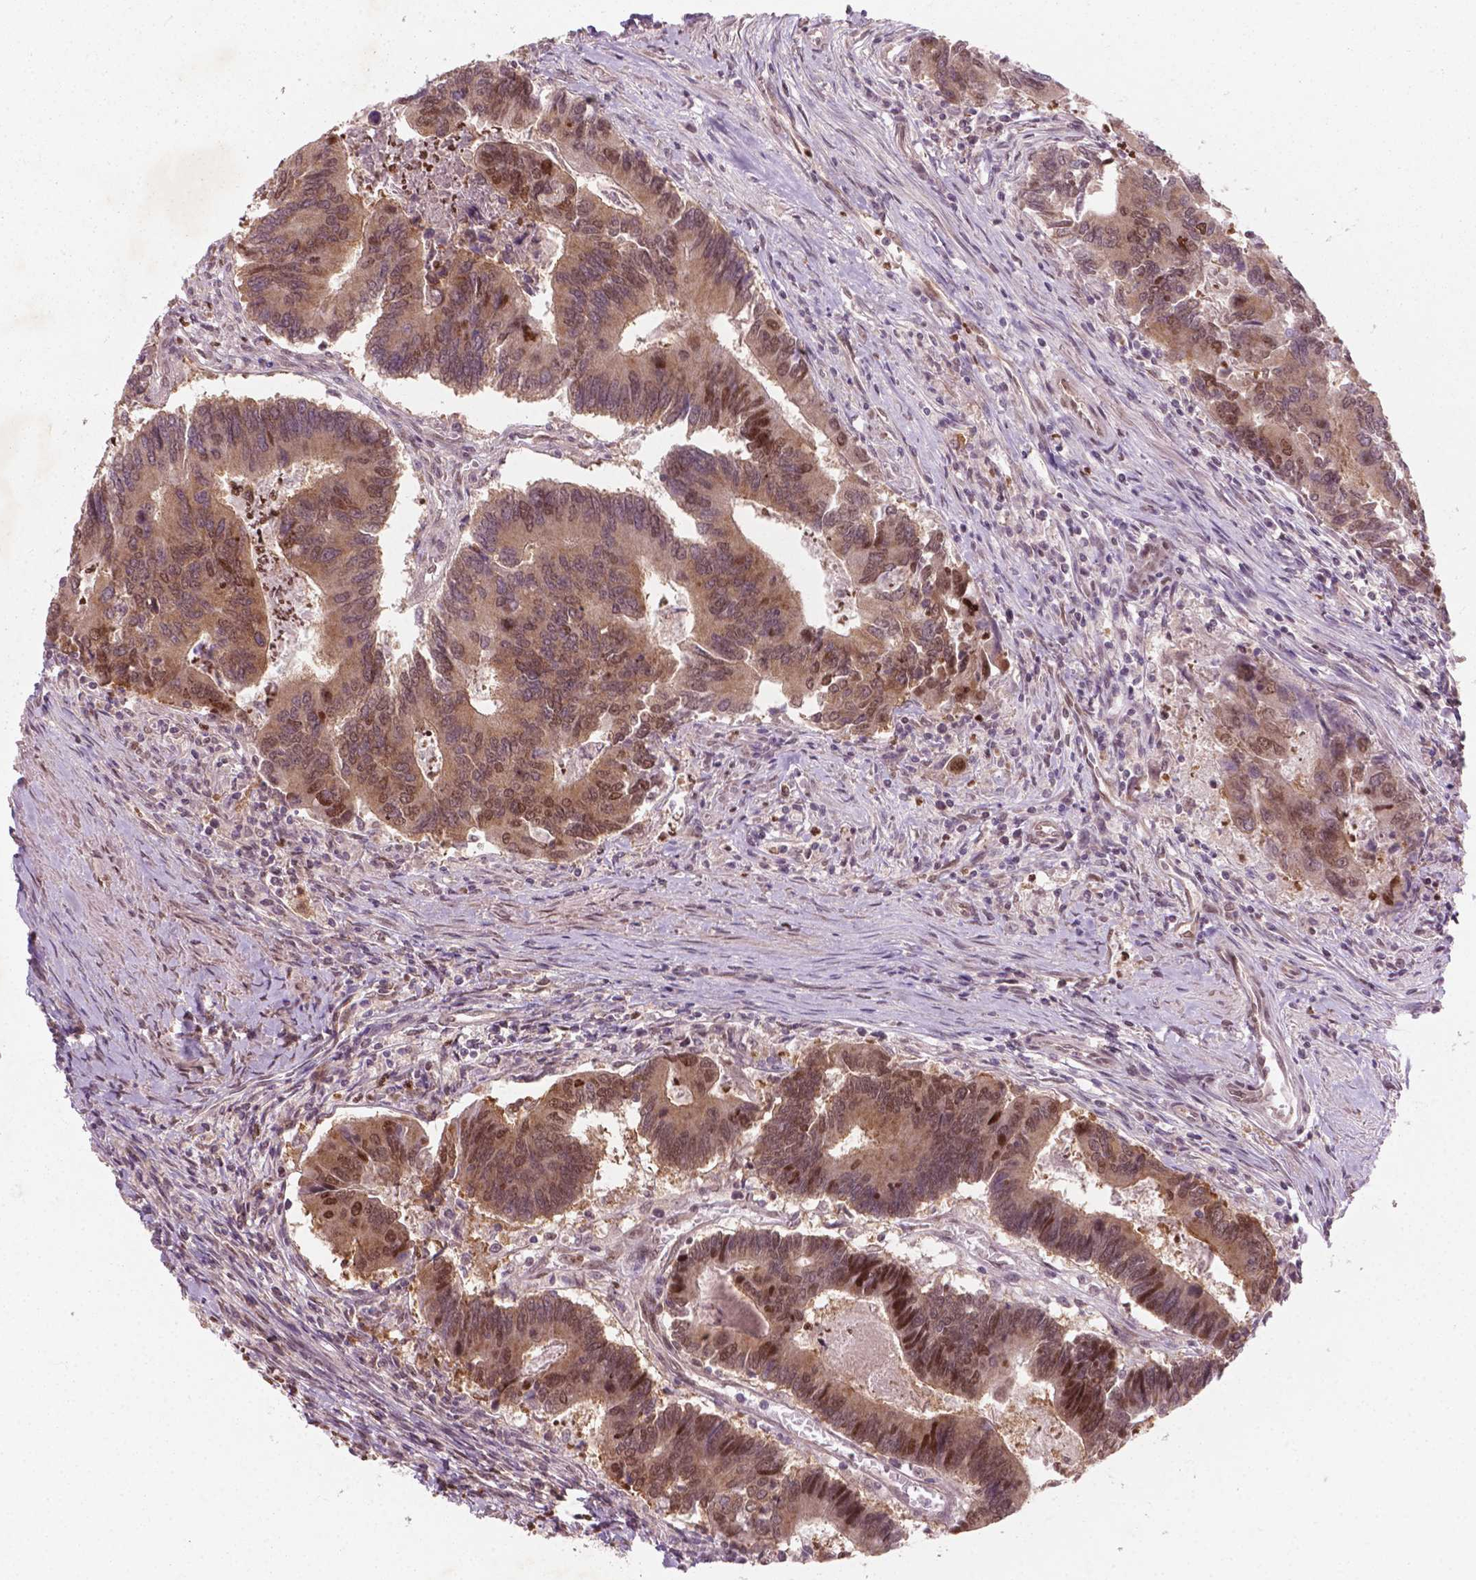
{"staining": {"intensity": "moderate", "quantity": ">75%", "location": "cytoplasmic/membranous,nuclear"}, "tissue": "colorectal cancer", "cell_type": "Tumor cells", "image_type": "cancer", "snomed": [{"axis": "morphology", "description": "Adenocarcinoma, NOS"}, {"axis": "topography", "description": "Colon"}], "caption": "Adenocarcinoma (colorectal) stained for a protein exhibits moderate cytoplasmic/membranous and nuclear positivity in tumor cells.", "gene": "NFAT5", "patient": {"sex": "female", "age": 67}}